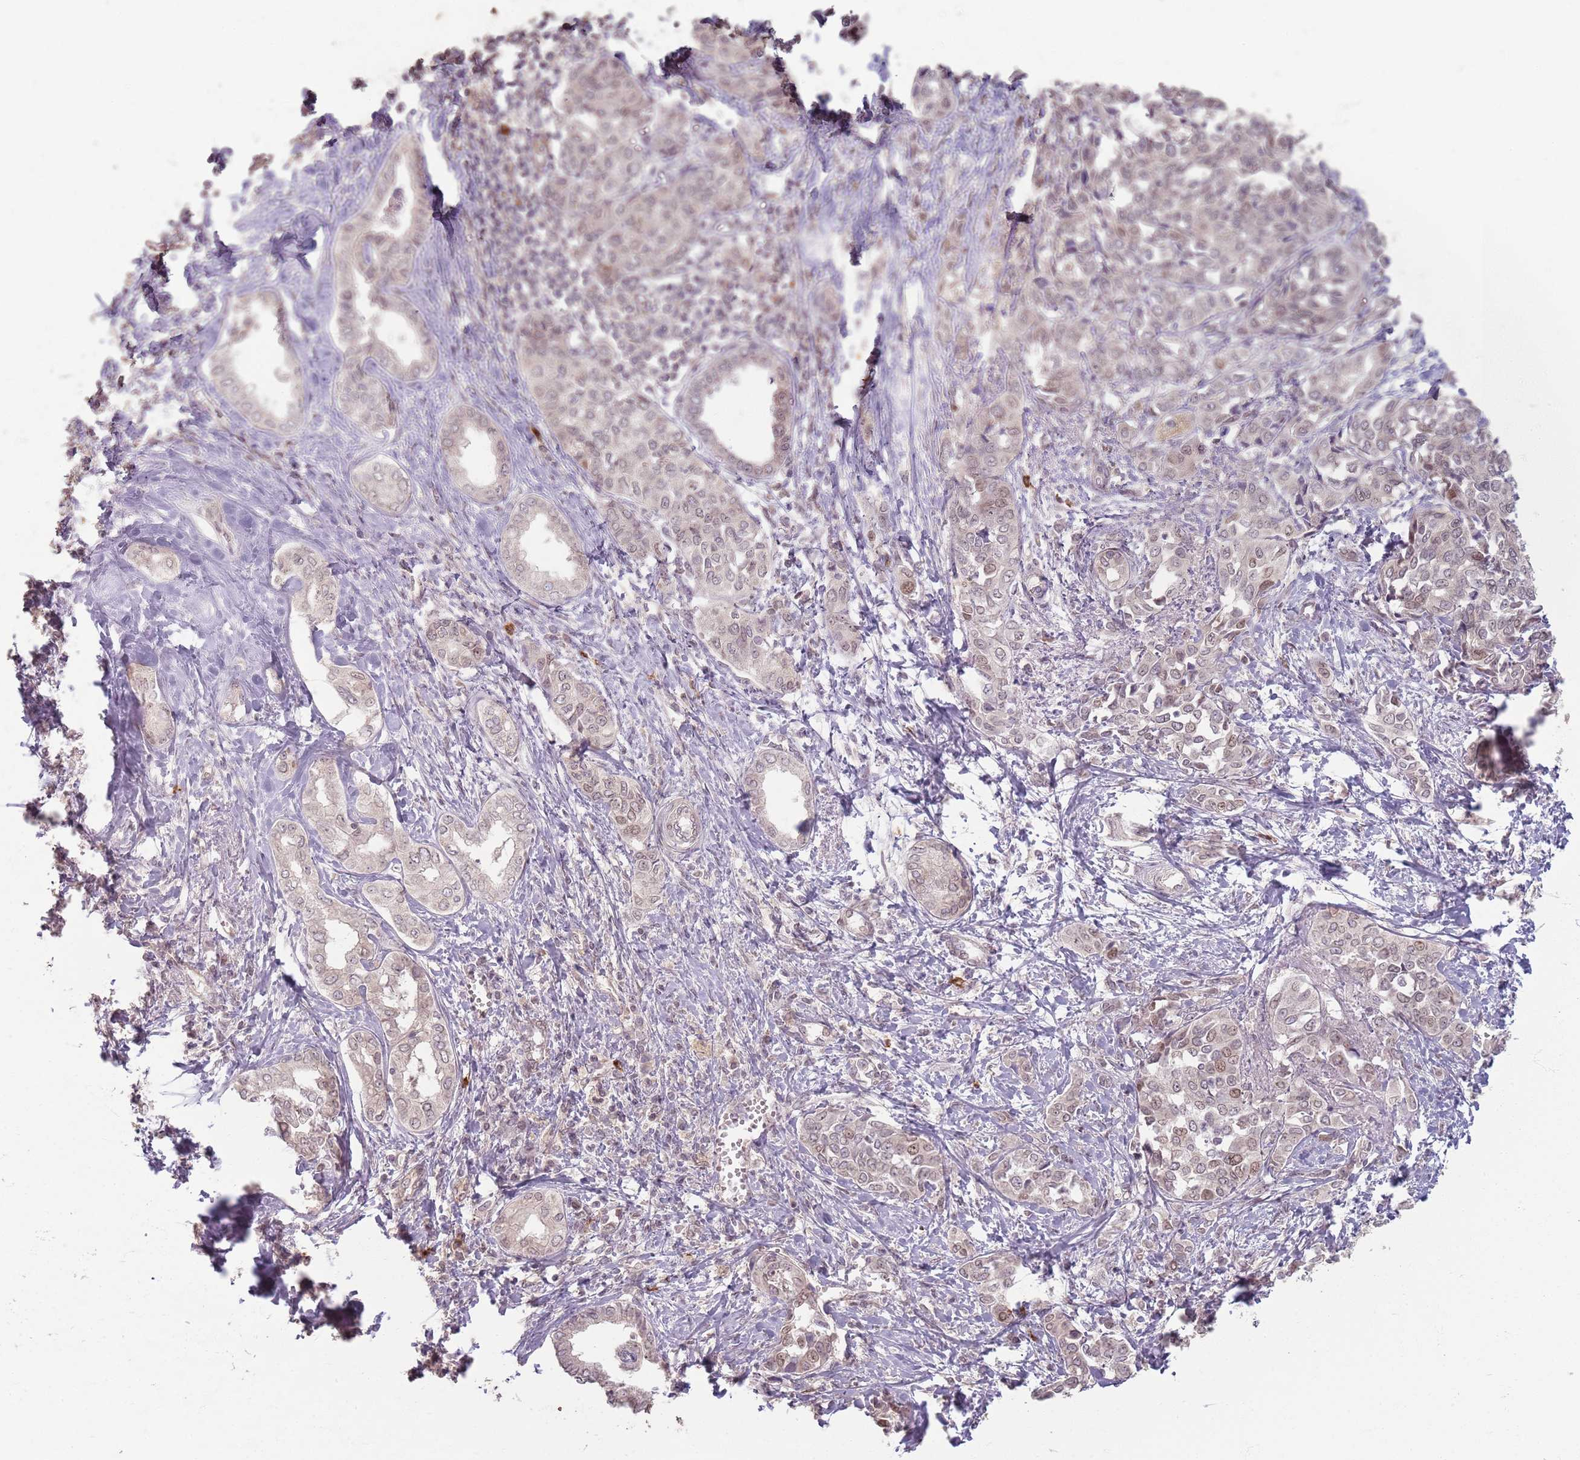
{"staining": {"intensity": "weak", "quantity": ">75%", "location": "cytoplasmic/membranous,nuclear"}, "tissue": "liver cancer", "cell_type": "Tumor cells", "image_type": "cancer", "snomed": [{"axis": "morphology", "description": "Cholangiocarcinoma"}, {"axis": "topography", "description": "Liver"}], "caption": "Immunohistochemical staining of liver cancer (cholangiocarcinoma) demonstrates weak cytoplasmic/membranous and nuclear protein positivity in about >75% of tumor cells. (DAB (3,3'-diaminobenzidine) IHC with brightfield microscopy, high magnification).", "gene": "CCDC168", "patient": {"sex": "female", "age": 77}}